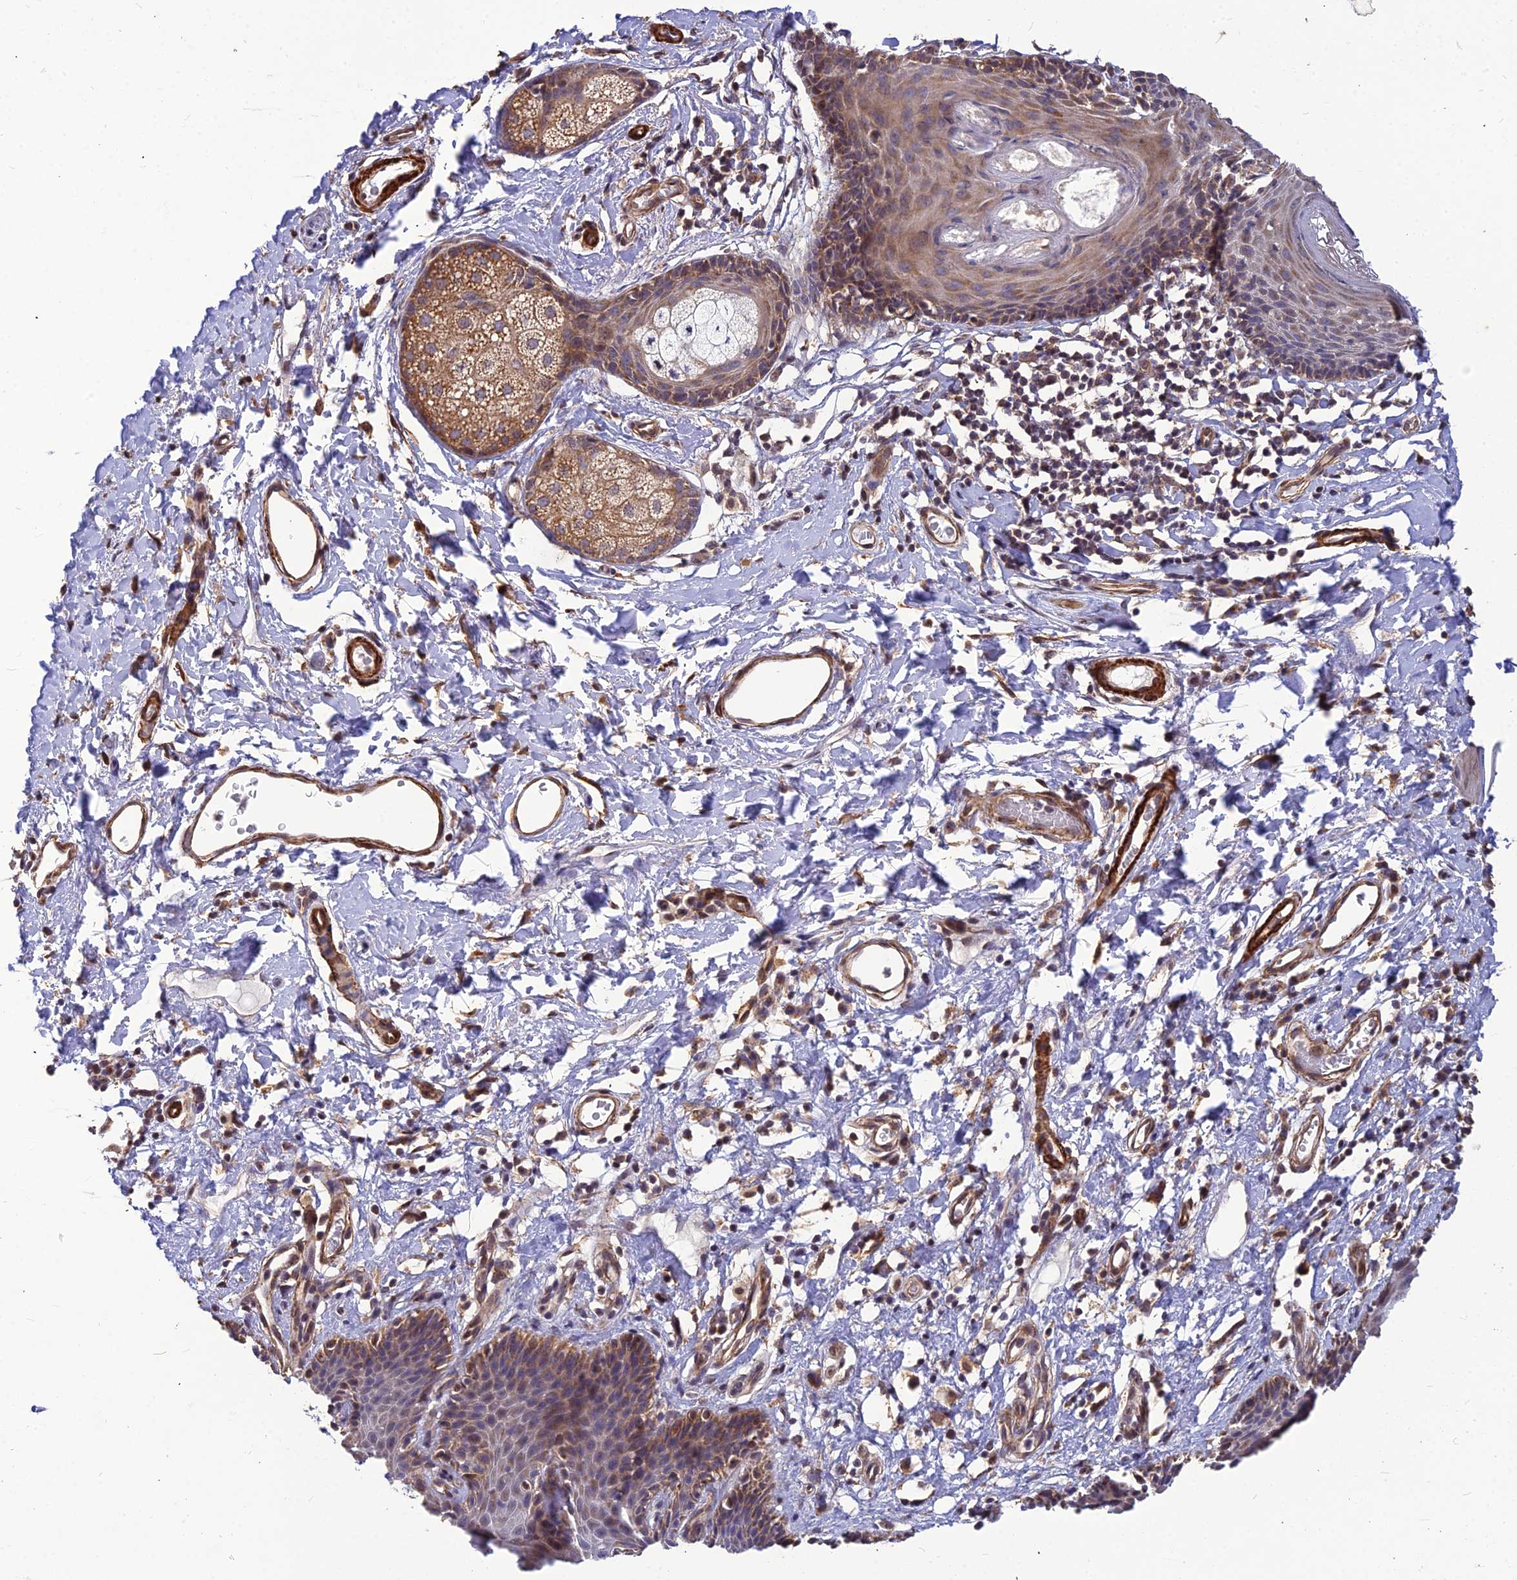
{"staining": {"intensity": "moderate", "quantity": ">75%", "location": "cytoplasmic/membranous"}, "tissue": "skin", "cell_type": "Epidermal cells", "image_type": "normal", "snomed": [{"axis": "morphology", "description": "Normal tissue, NOS"}, {"axis": "topography", "description": "Vulva"}], "caption": "Immunohistochemistry (IHC) histopathology image of benign skin: skin stained using immunohistochemistry shows medium levels of moderate protein expression localized specifically in the cytoplasmic/membranous of epidermal cells, appearing as a cytoplasmic/membranous brown color.", "gene": "LEKR1", "patient": {"sex": "female", "age": 66}}